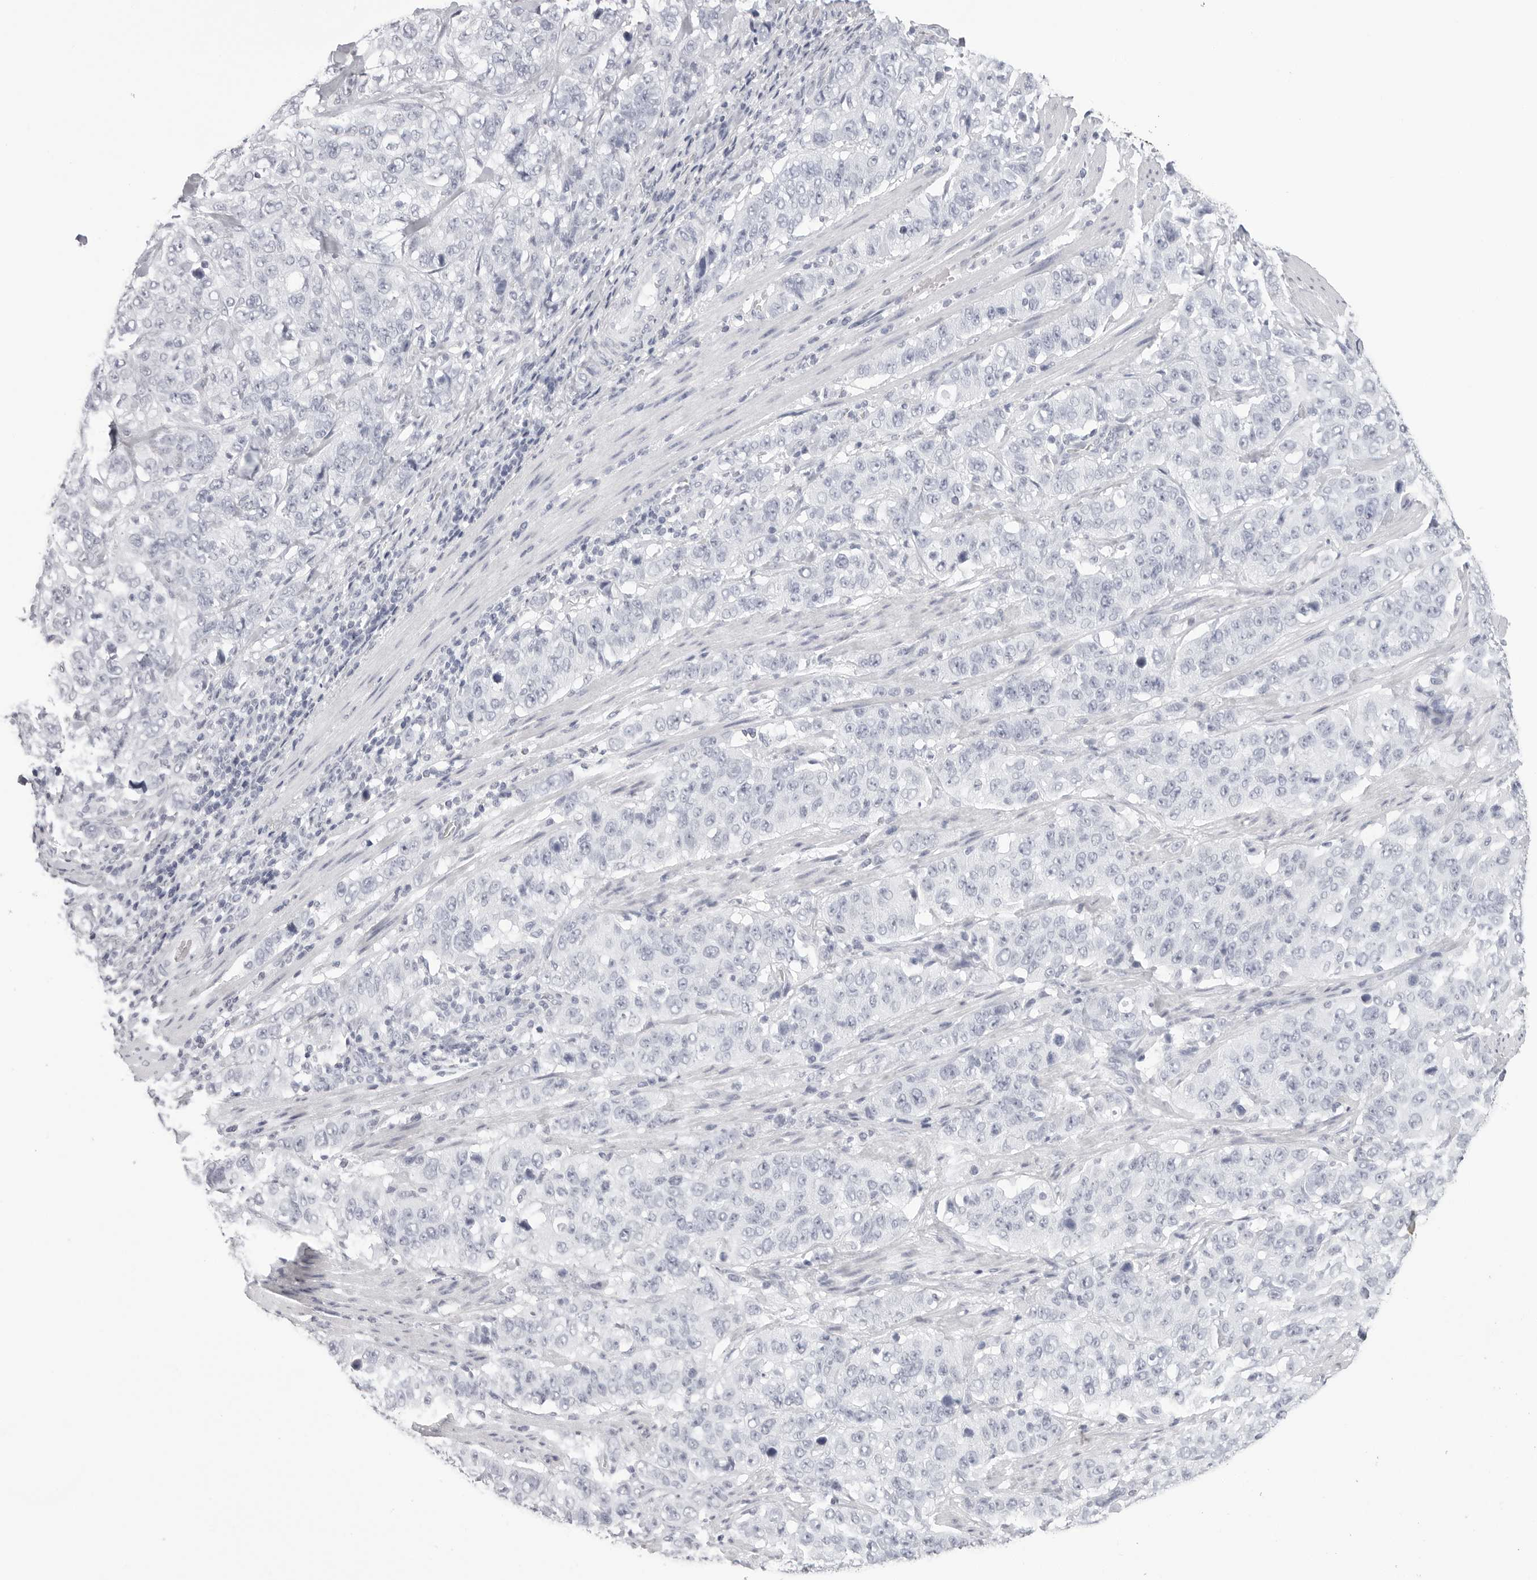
{"staining": {"intensity": "negative", "quantity": "none", "location": "none"}, "tissue": "stomach cancer", "cell_type": "Tumor cells", "image_type": "cancer", "snomed": [{"axis": "morphology", "description": "Adenocarcinoma, NOS"}, {"axis": "topography", "description": "Stomach"}], "caption": "Stomach adenocarcinoma was stained to show a protein in brown. There is no significant staining in tumor cells.", "gene": "CST5", "patient": {"sex": "male", "age": 48}}